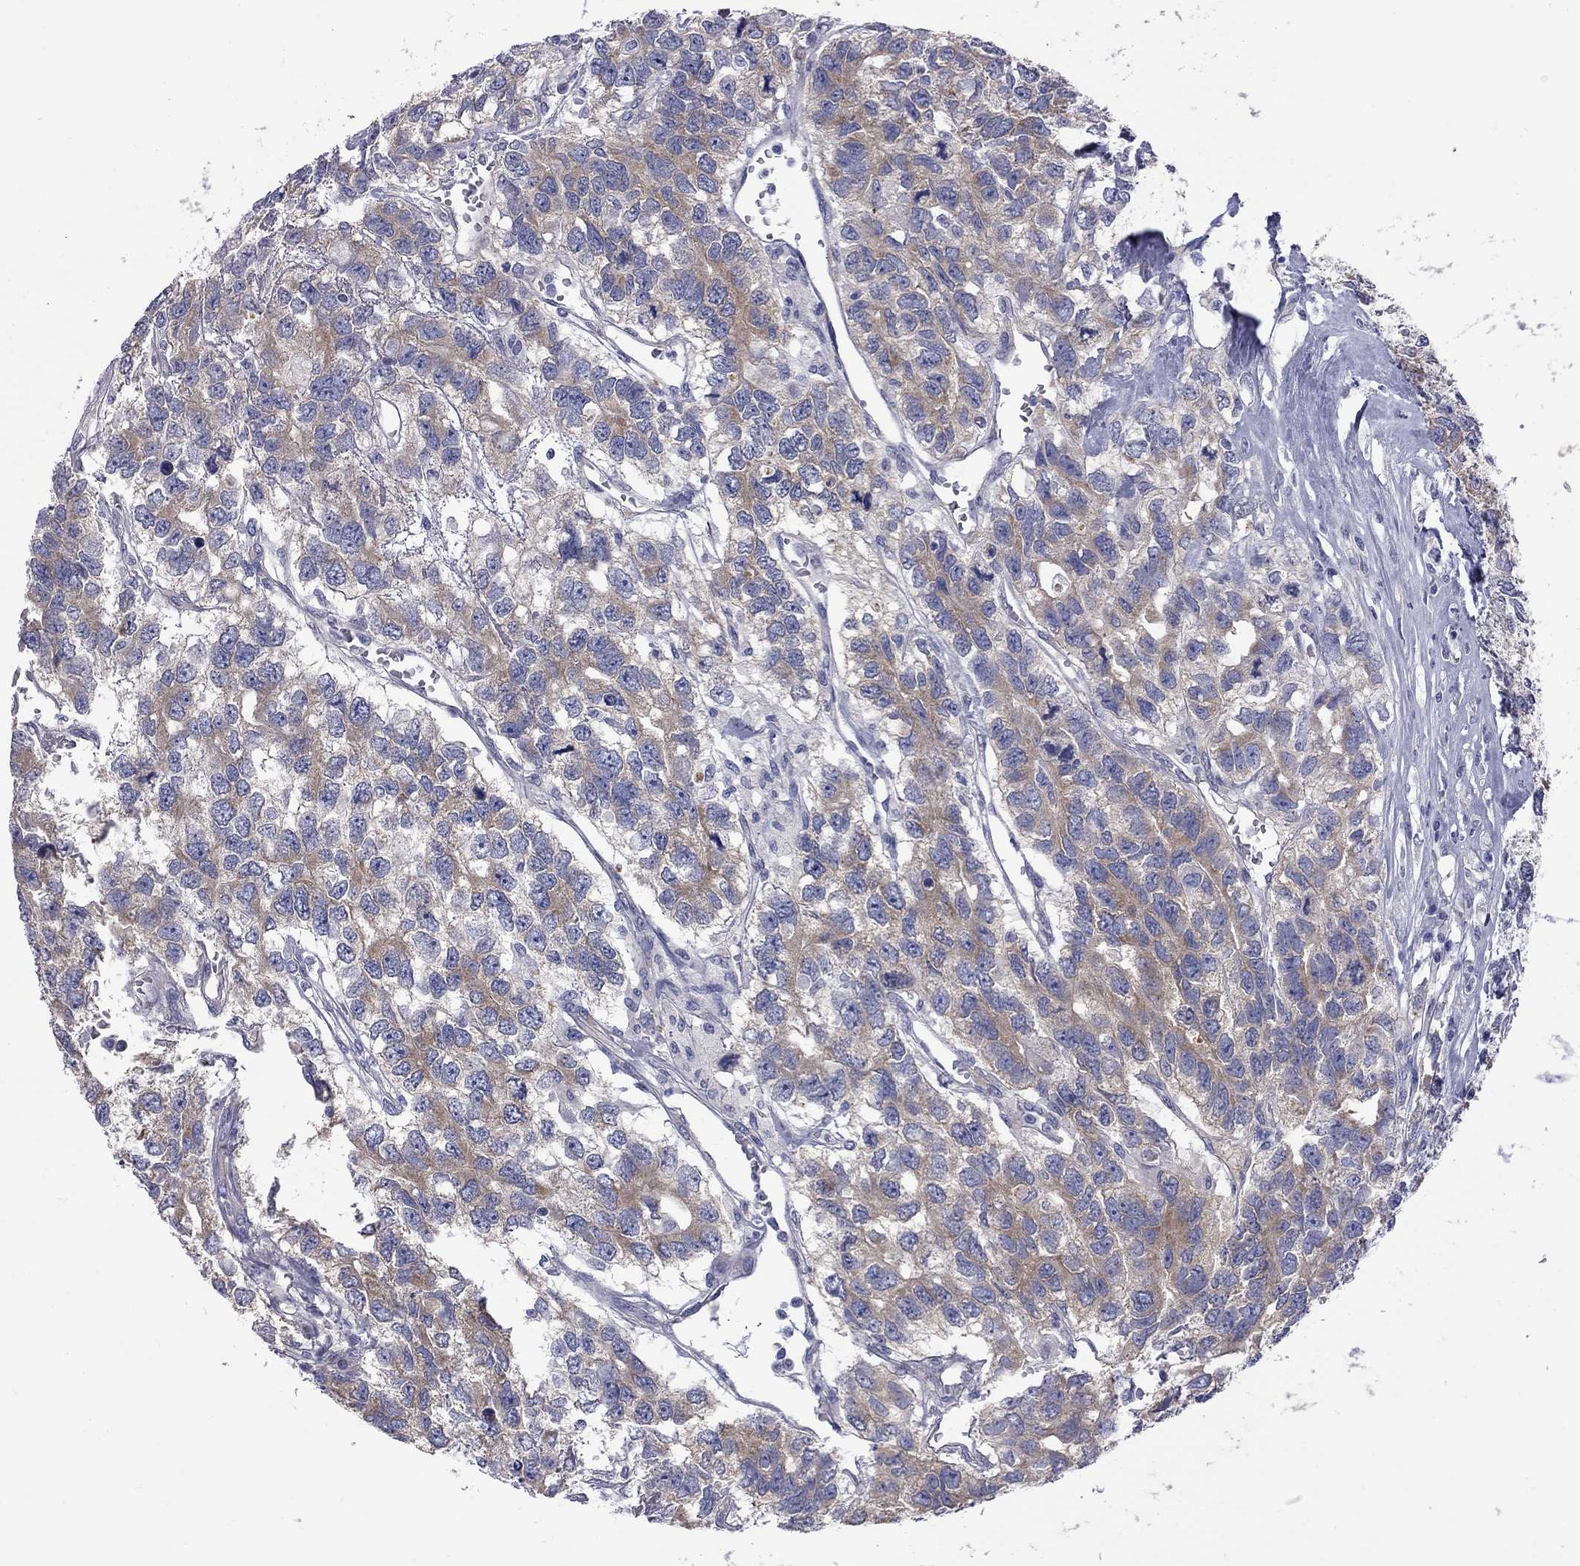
{"staining": {"intensity": "moderate", "quantity": ">75%", "location": "cytoplasmic/membranous"}, "tissue": "testis cancer", "cell_type": "Tumor cells", "image_type": "cancer", "snomed": [{"axis": "morphology", "description": "Seminoma, NOS"}, {"axis": "topography", "description": "Testis"}], "caption": "A medium amount of moderate cytoplasmic/membranous expression is appreciated in approximately >75% of tumor cells in seminoma (testis) tissue.", "gene": "ABCB4", "patient": {"sex": "male", "age": 52}}